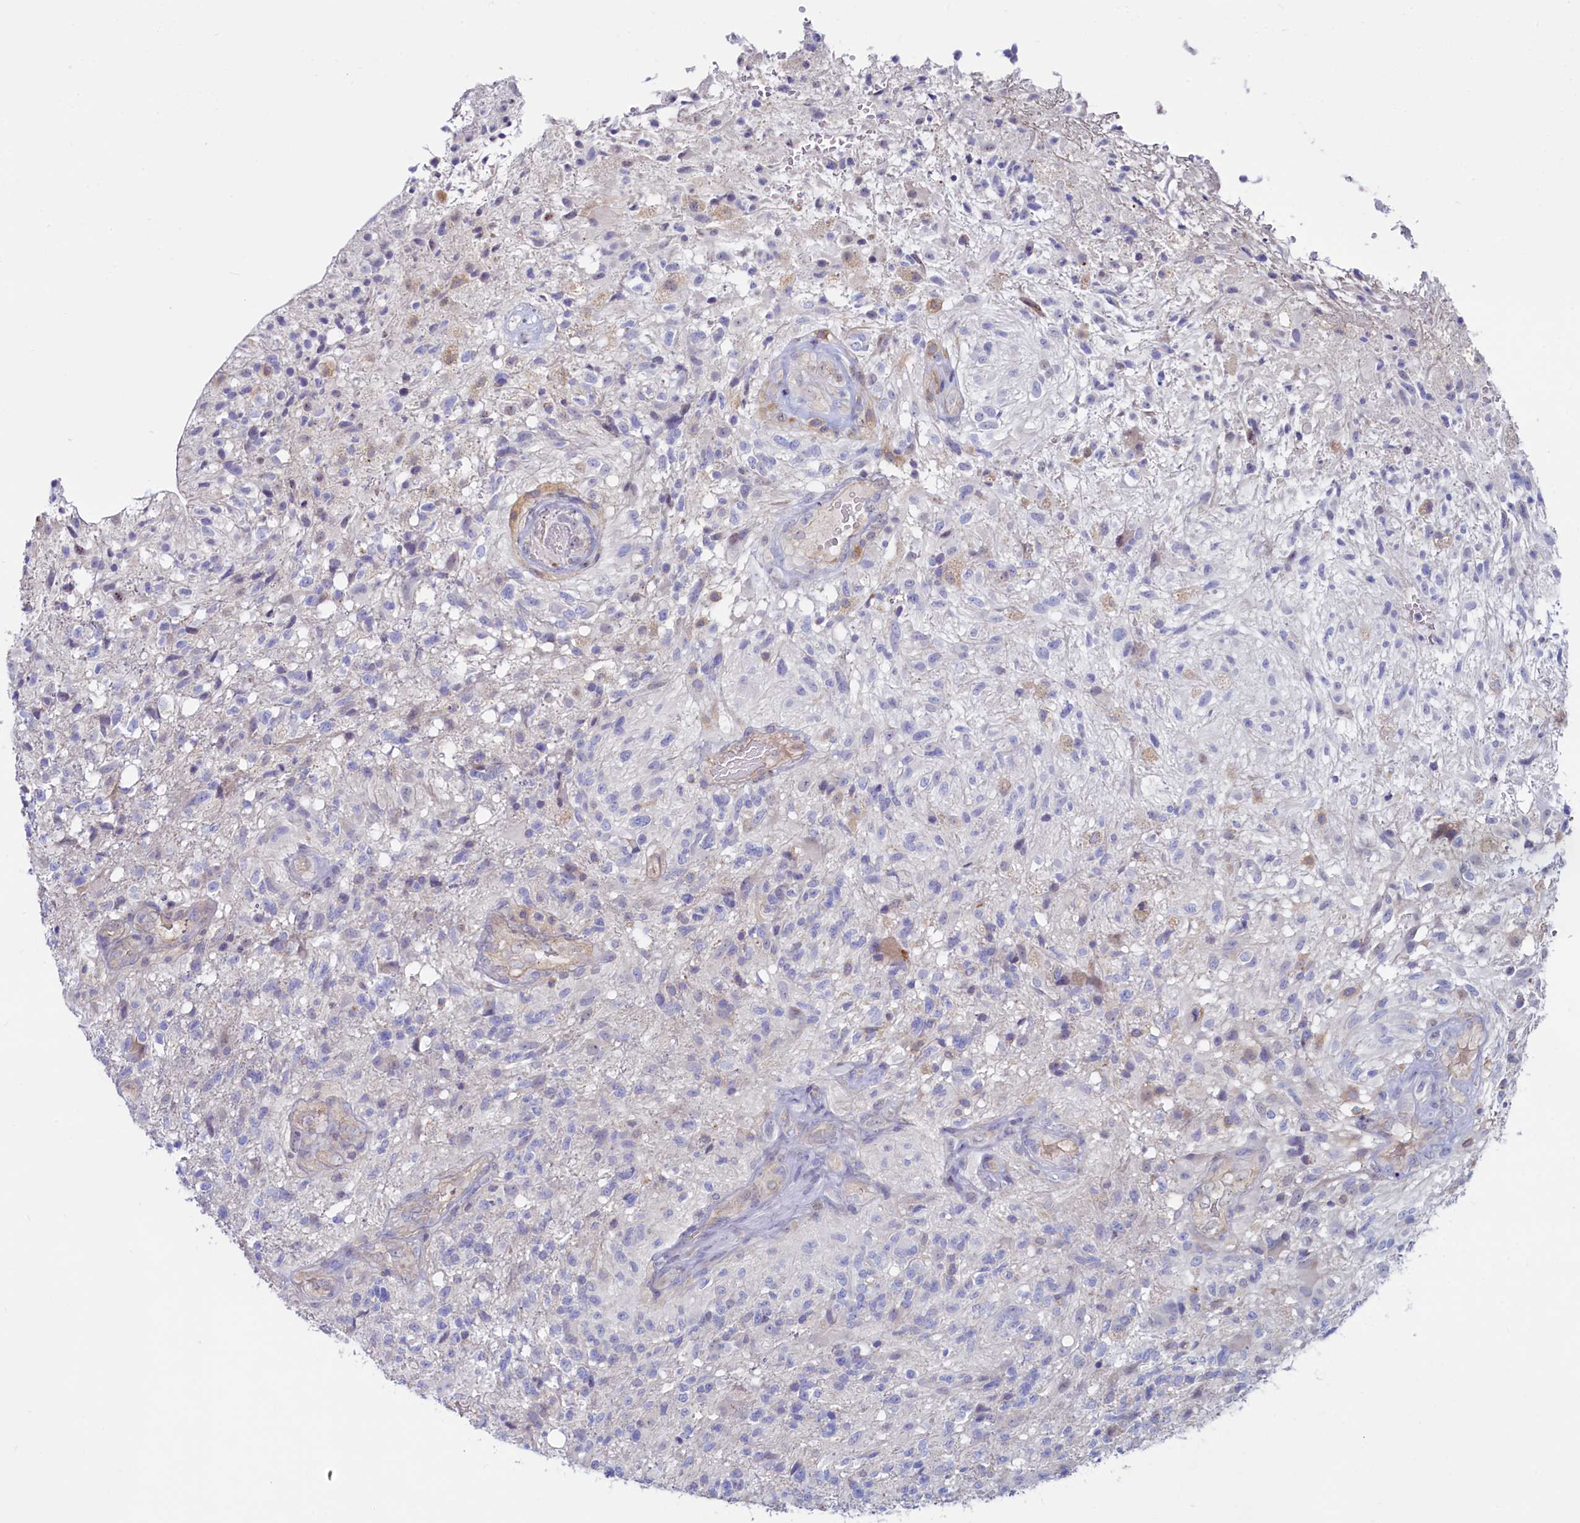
{"staining": {"intensity": "negative", "quantity": "none", "location": "none"}, "tissue": "glioma", "cell_type": "Tumor cells", "image_type": "cancer", "snomed": [{"axis": "morphology", "description": "Glioma, malignant, High grade"}, {"axis": "topography", "description": "Brain"}], "caption": "IHC of human malignant glioma (high-grade) demonstrates no expression in tumor cells.", "gene": "ASTE1", "patient": {"sex": "male", "age": 56}}